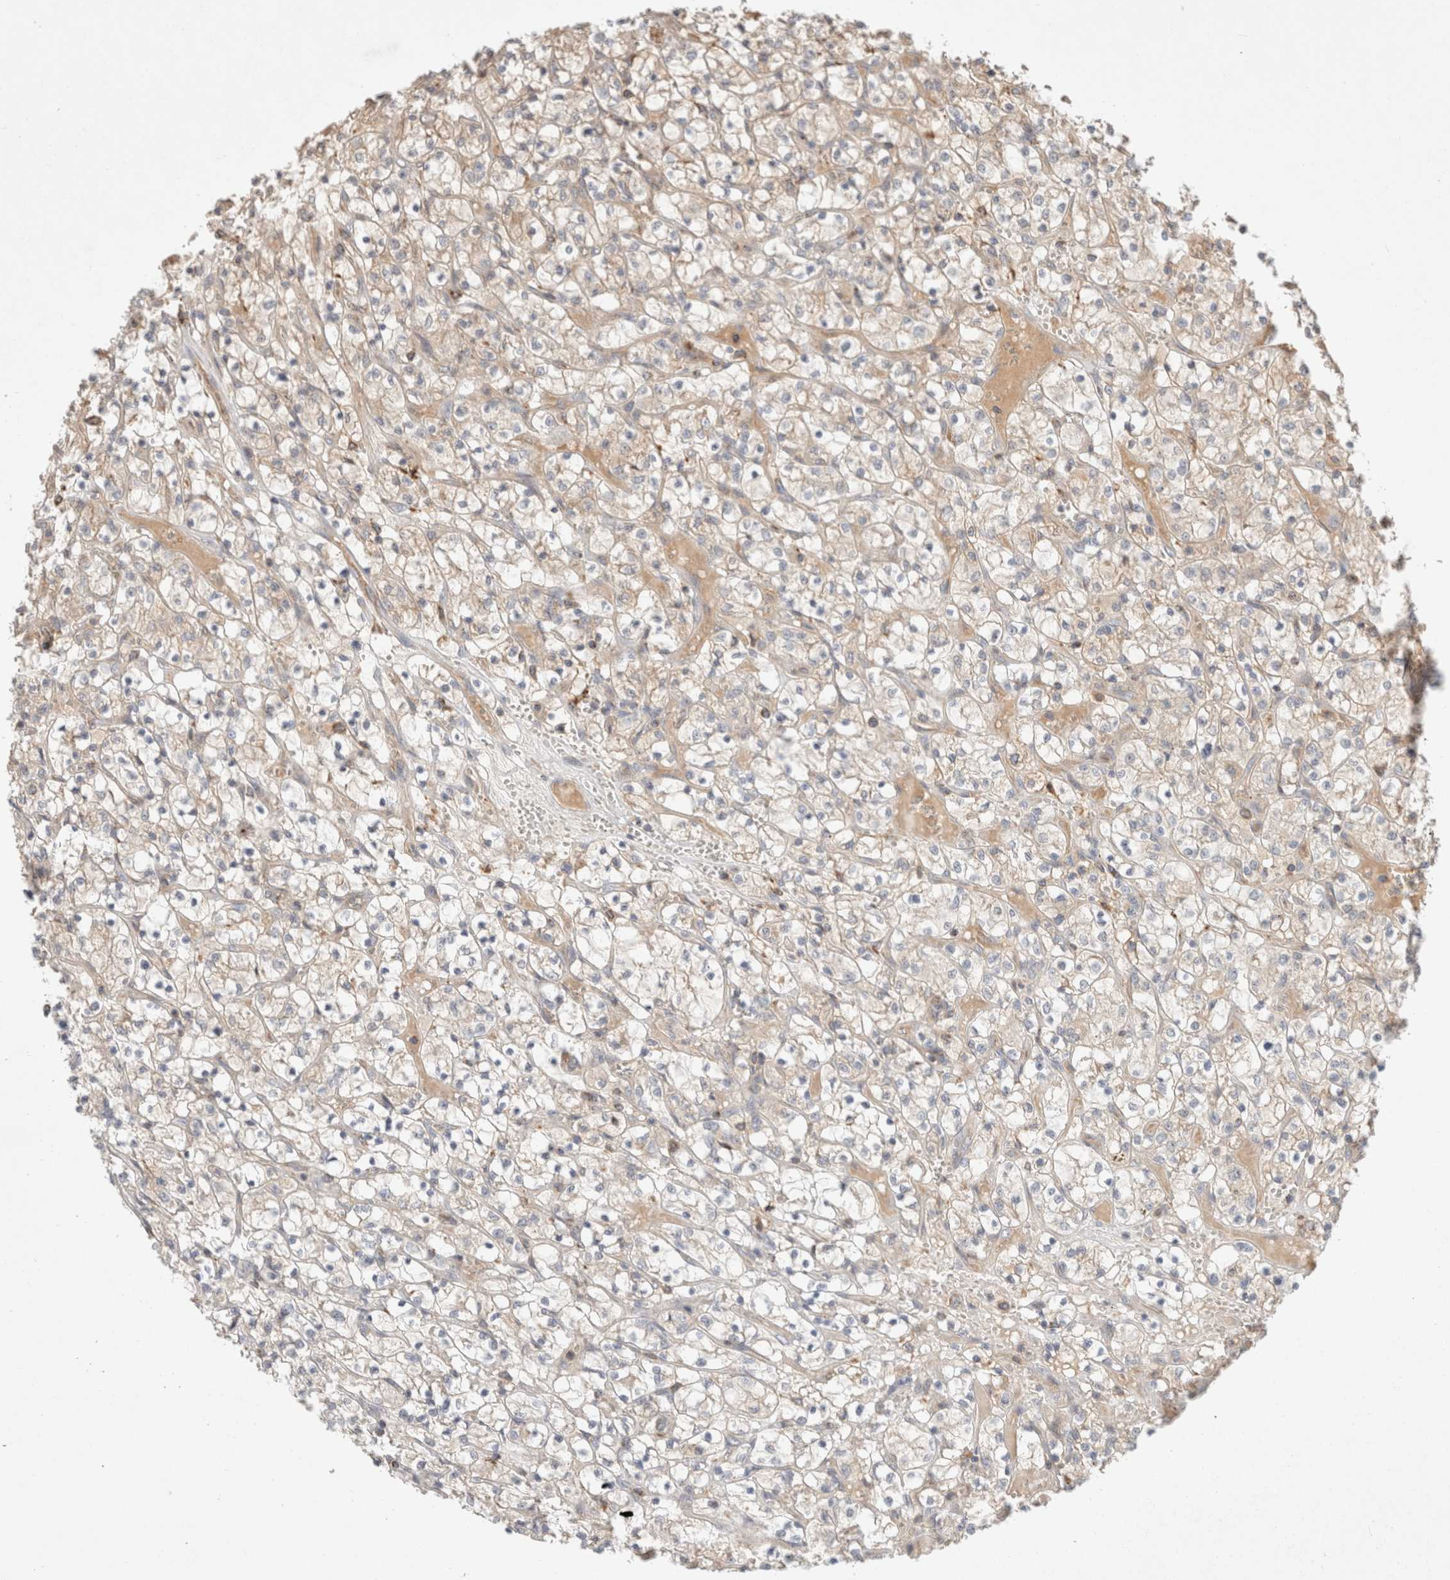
{"staining": {"intensity": "weak", "quantity": "<25%", "location": "cytoplasmic/membranous"}, "tissue": "renal cancer", "cell_type": "Tumor cells", "image_type": "cancer", "snomed": [{"axis": "morphology", "description": "Adenocarcinoma, NOS"}, {"axis": "topography", "description": "Kidney"}], "caption": "Photomicrograph shows no protein positivity in tumor cells of adenocarcinoma (renal) tissue.", "gene": "HROB", "patient": {"sex": "female", "age": 69}}